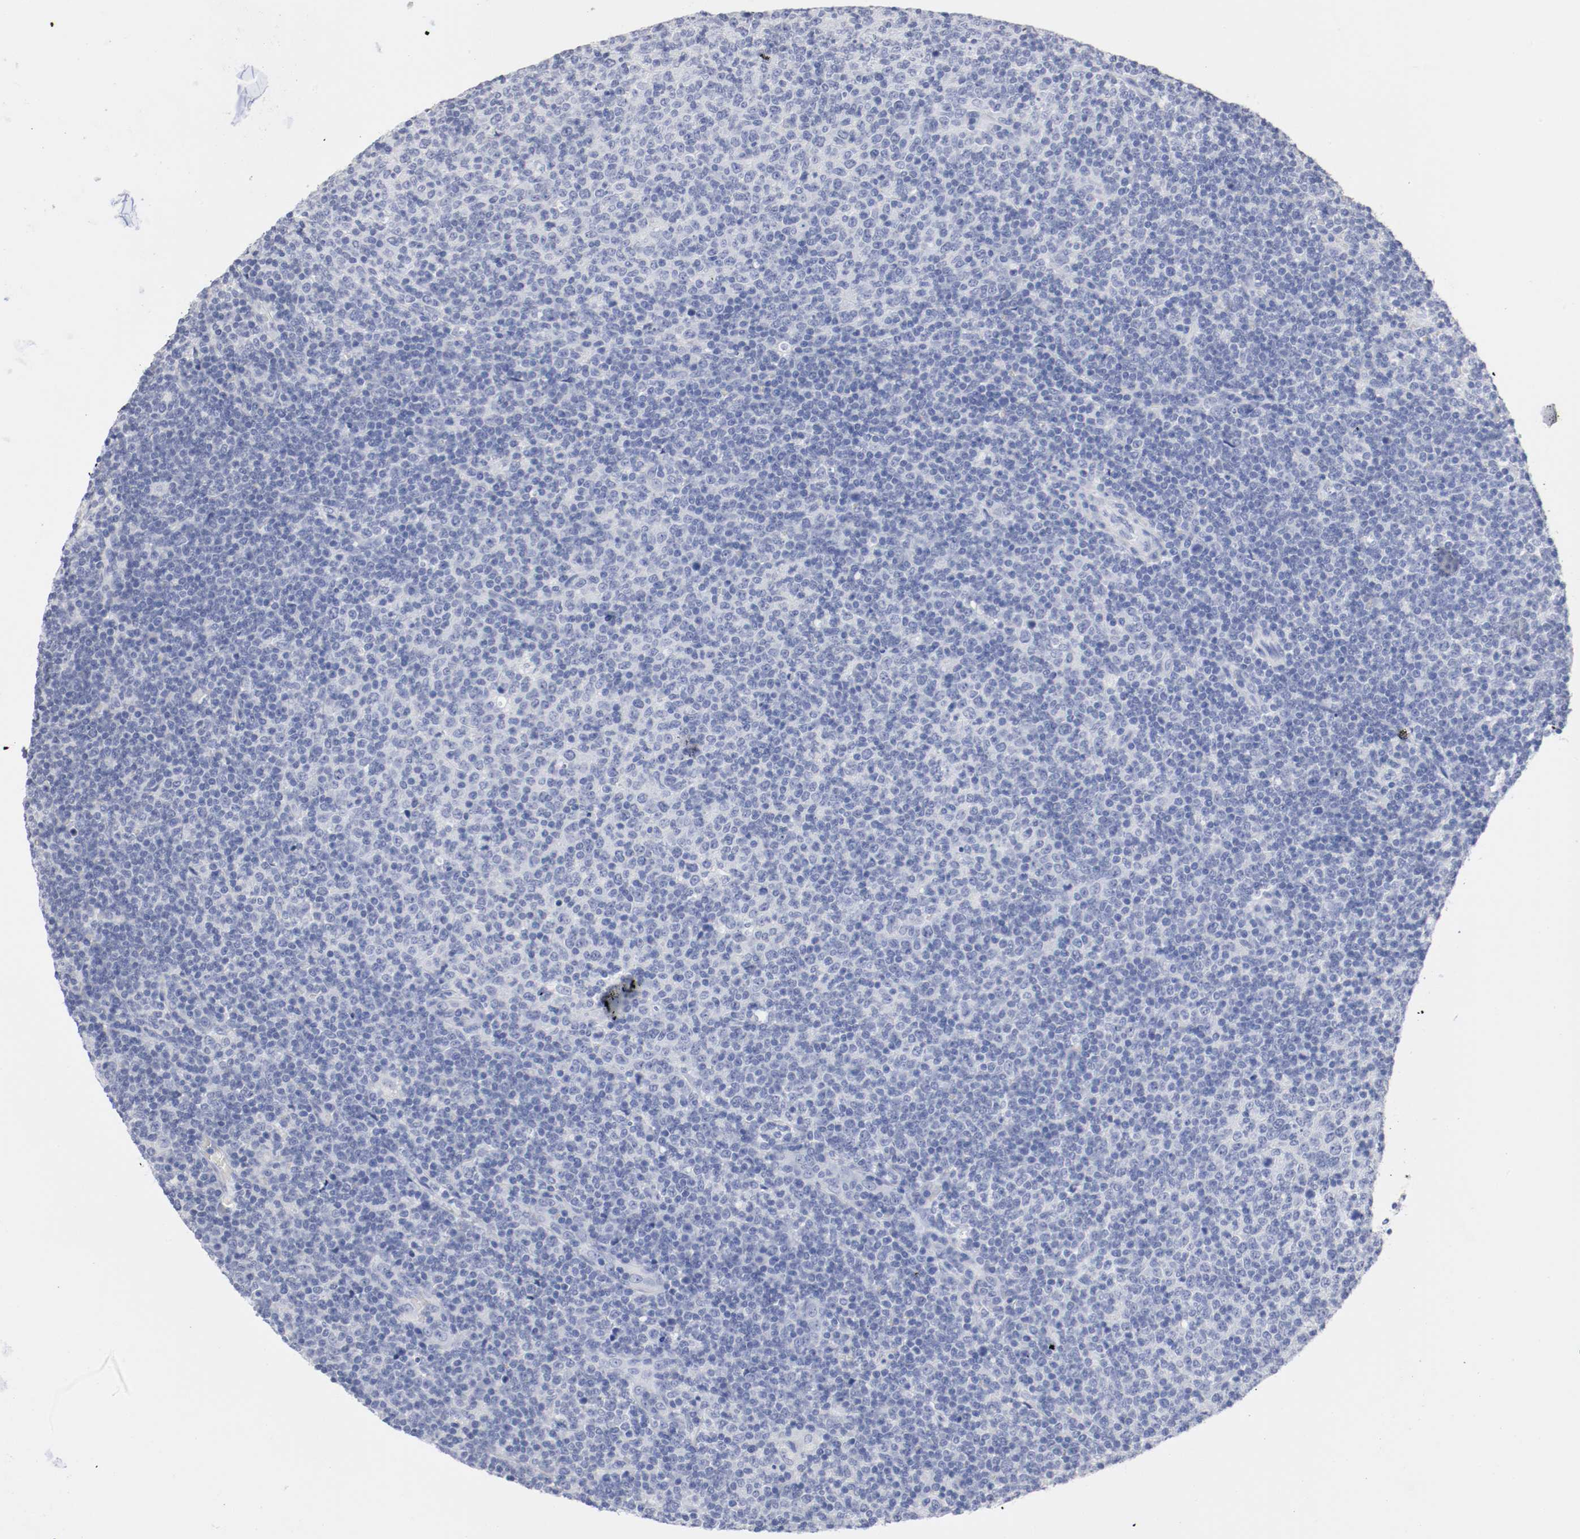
{"staining": {"intensity": "negative", "quantity": "none", "location": "none"}, "tissue": "lymphoma", "cell_type": "Tumor cells", "image_type": "cancer", "snomed": [{"axis": "morphology", "description": "Malignant lymphoma, non-Hodgkin's type, Low grade"}, {"axis": "topography", "description": "Lymph node"}], "caption": "DAB (3,3'-diaminobenzidine) immunohistochemical staining of human lymphoma reveals no significant staining in tumor cells. (DAB IHC visualized using brightfield microscopy, high magnification).", "gene": "GAD1", "patient": {"sex": "male", "age": 70}}